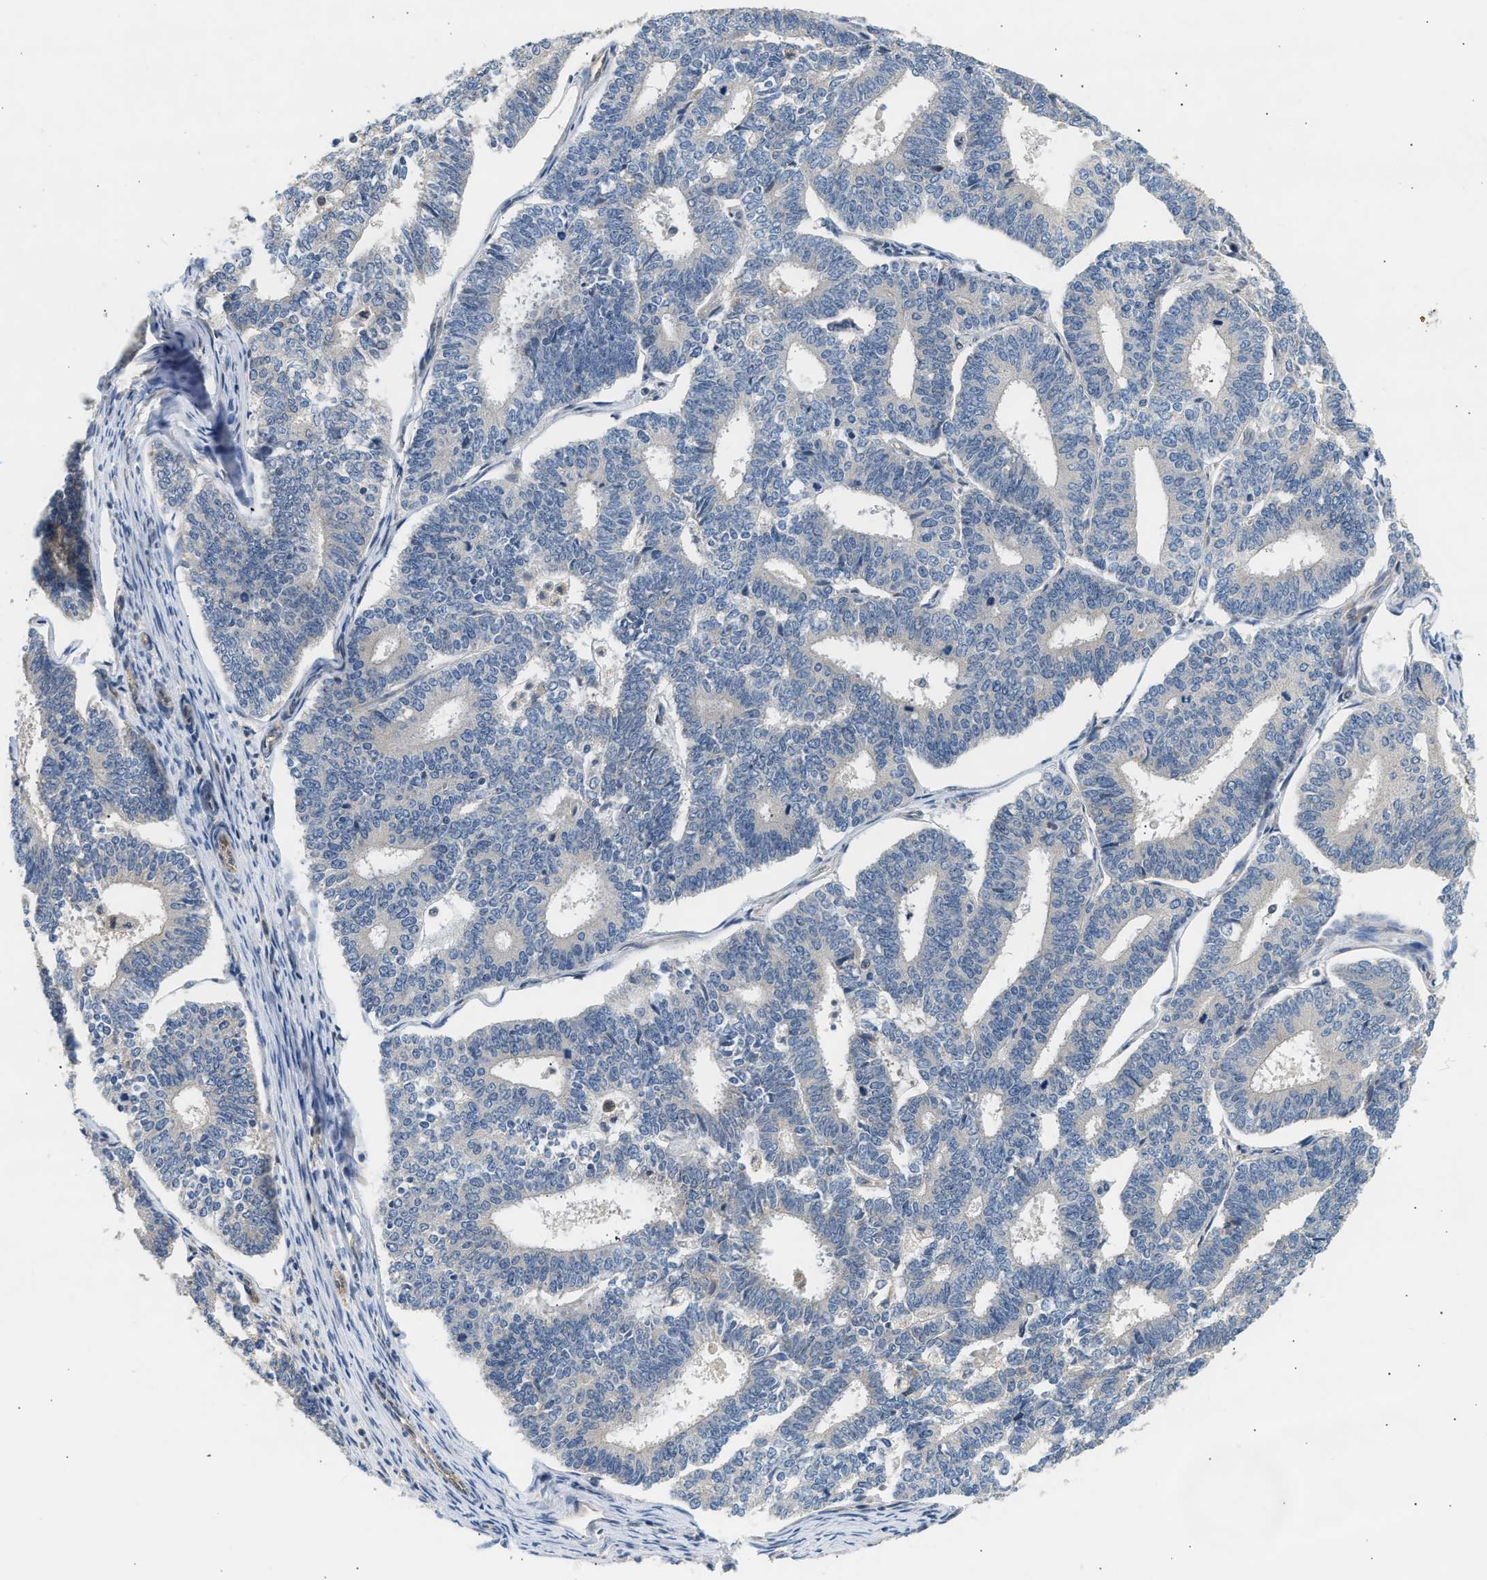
{"staining": {"intensity": "negative", "quantity": "none", "location": "none"}, "tissue": "endometrial cancer", "cell_type": "Tumor cells", "image_type": "cancer", "snomed": [{"axis": "morphology", "description": "Adenocarcinoma, NOS"}, {"axis": "topography", "description": "Endometrium"}], "caption": "Endometrial adenocarcinoma was stained to show a protein in brown. There is no significant expression in tumor cells.", "gene": "WDR31", "patient": {"sex": "female", "age": 70}}